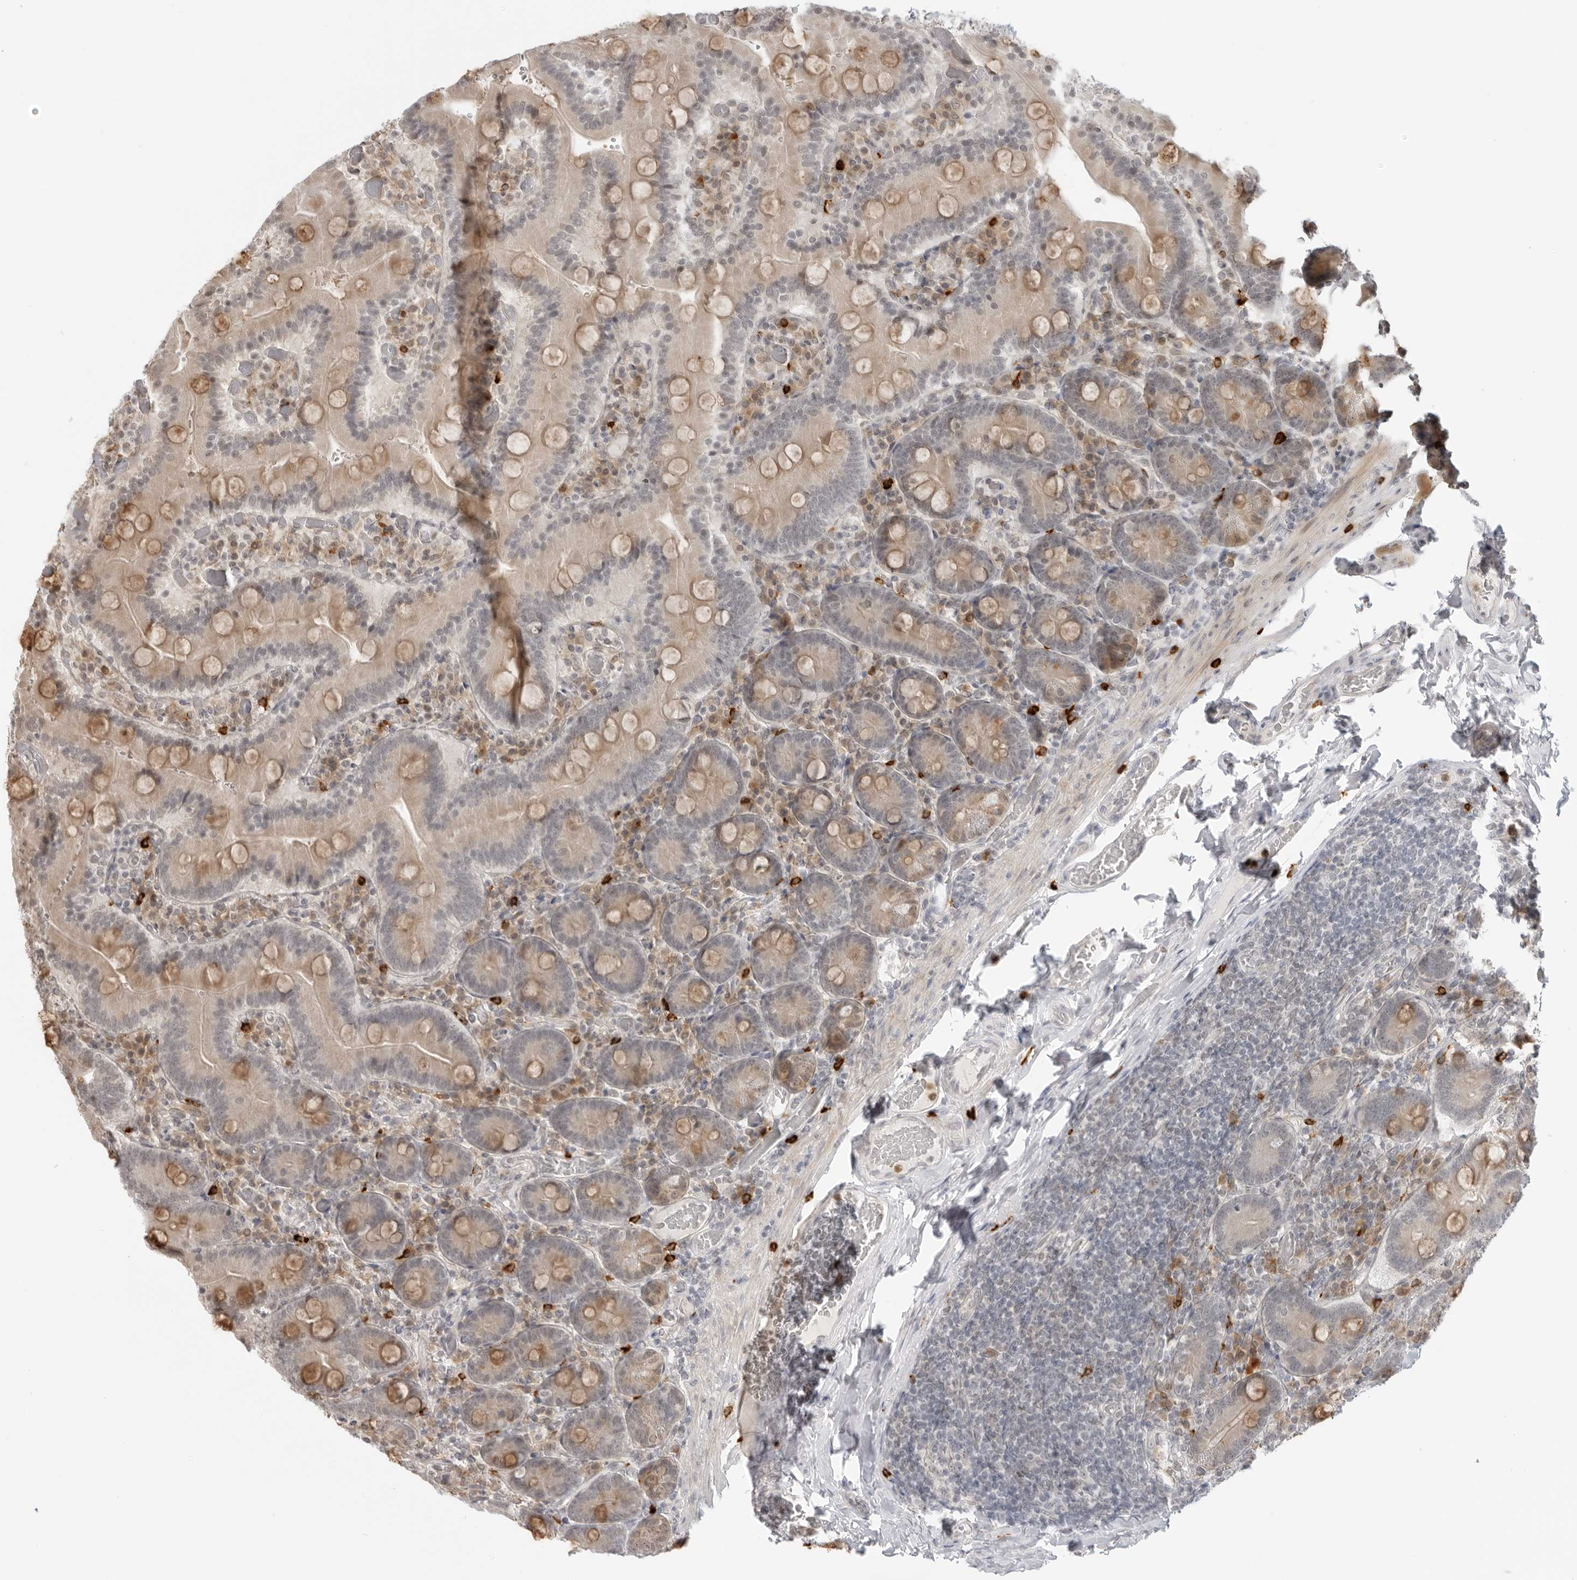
{"staining": {"intensity": "weak", "quantity": ">75%", "location": "cytoplasmic/membranous"}, "tissue": "duodenum", "cell_type": "Glandular cells", "image_type": "normal", "snomed": [{"axis": "morphology", "description": "Normal tissue, NOS"}, {"axis": "topography", "description": "Duodenum"}], "caption": "Weak cytoplasmic/membranous expression is seen in approximately >75% of glandular cells in unremarkable duodenum. The protein of interest is stained brown, and the nuclei are stained in blue (DAB IHC with brightfield microscopy, high magnification).", "gene": "SUGCT", "patient": {"sex": "female", "age": 62}}